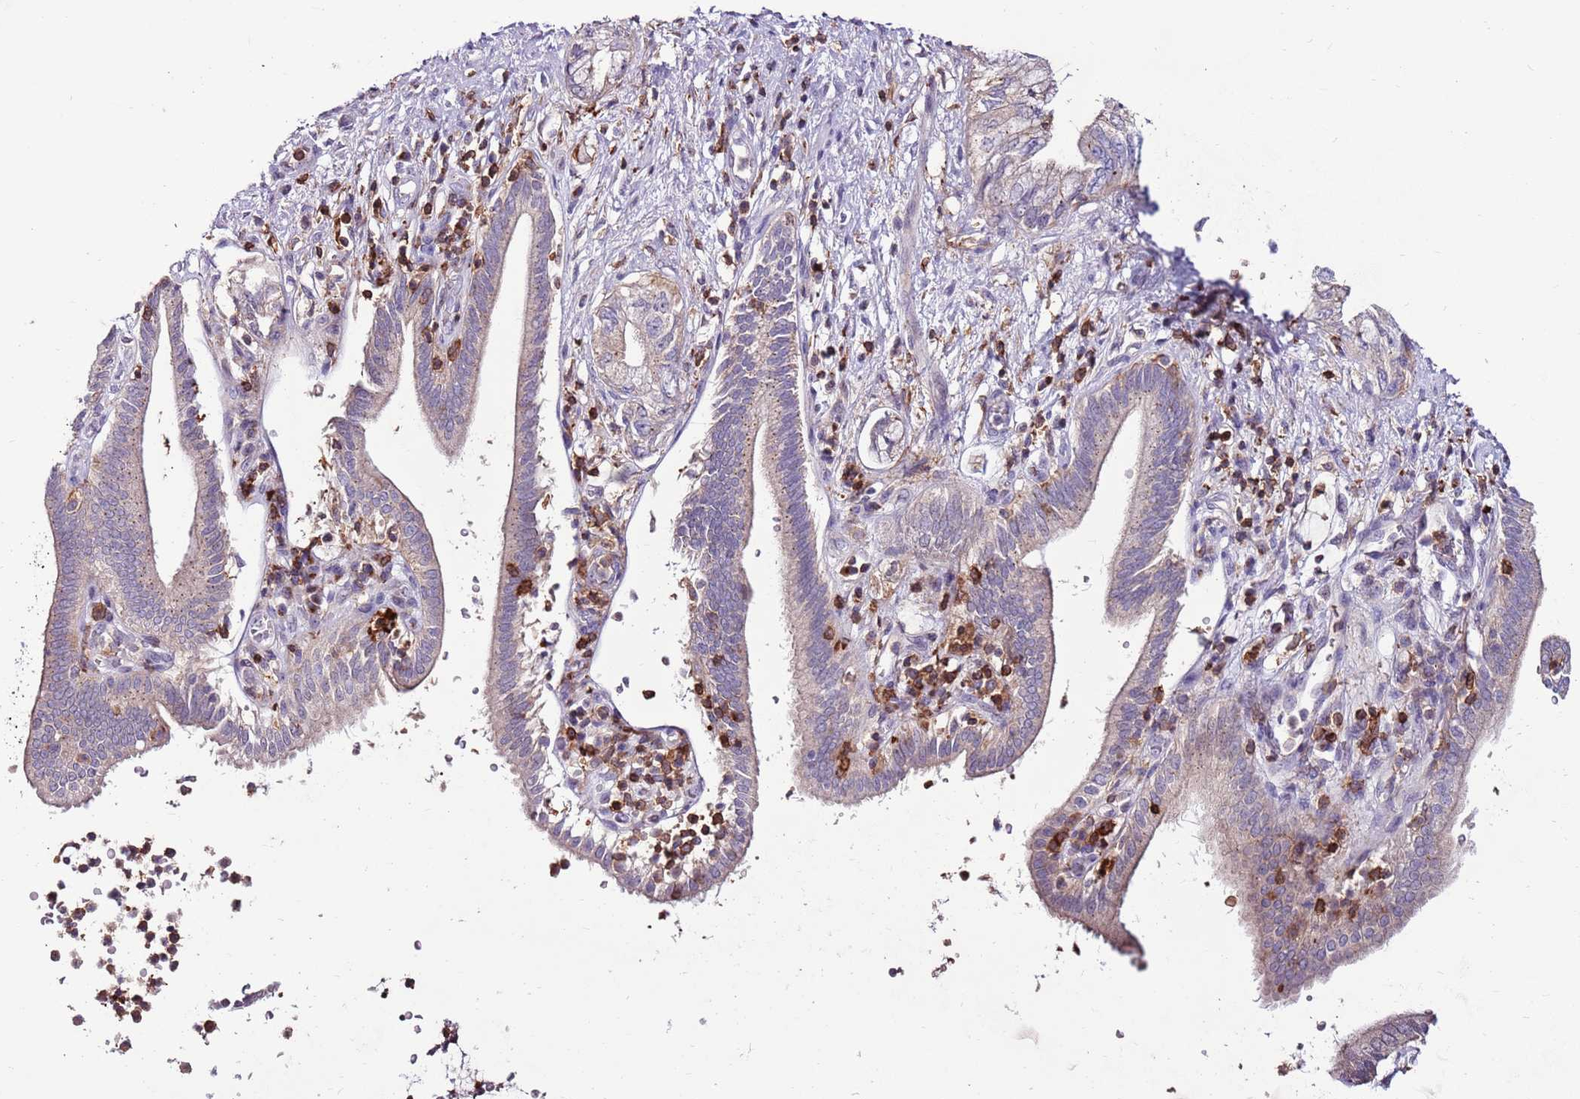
{"staining": {"intensity": "weak", "quantity": "25%-75%", "location": "cytoplasmic/membranous"}, "tissue": "pancreatic cancer", "cell_type": "Tumor cells", "image_type": "cancer", "snomed": [{"axis": "morphology", "description": "Adenocarcinoma, NOS"}, {"axis": "topography", "description": "Pancreas"}], "caption": "Brown immunohistochemical staining in human pancreatic cancer displays weak cytoplasmic/membranous staining in approximately 25%-75% of tumor cells. The staining is performed using DAB brown chromogen to label protein expression. The nuclei are counter-stained blue using hematoxylin.", "gene": "ZSWIM1", "patient": {"sex": "female", "age": 73}}